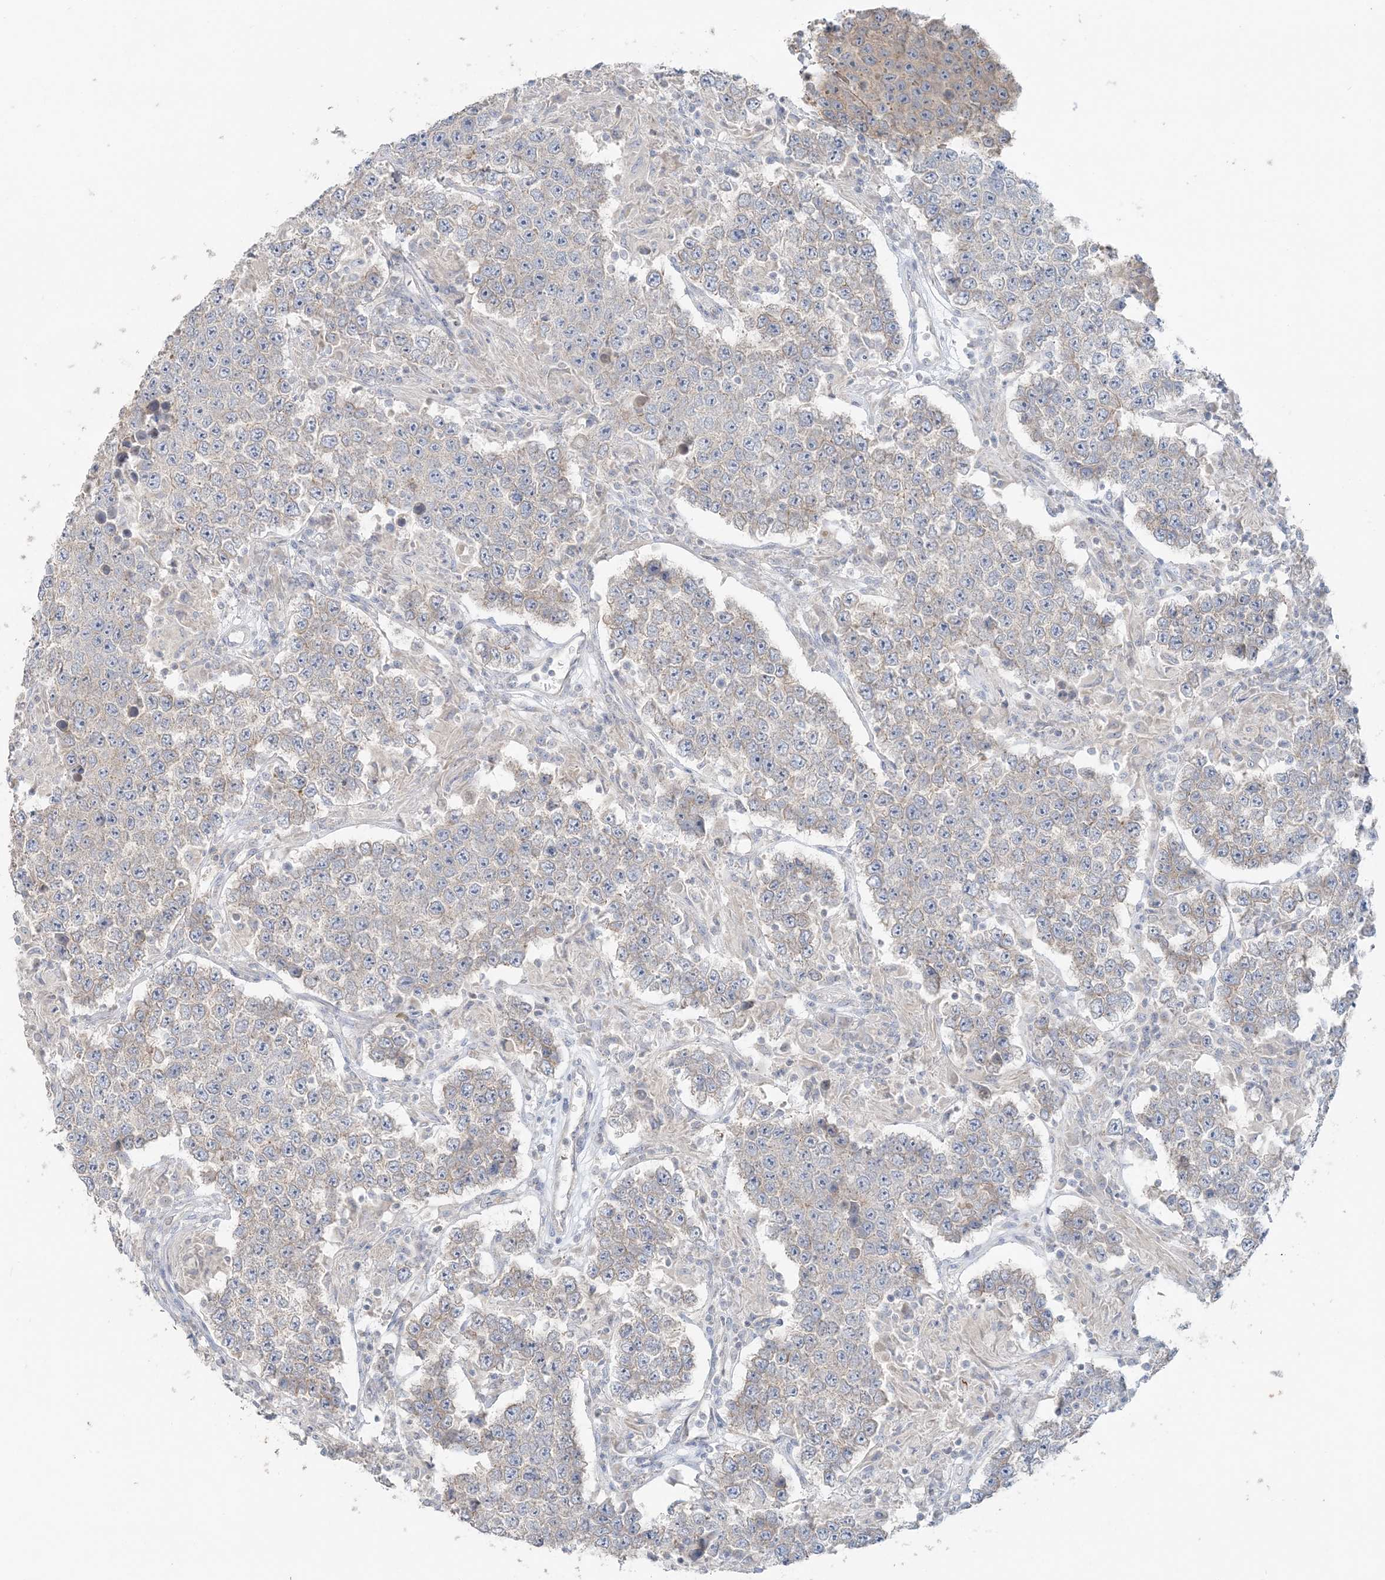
{"staining": {"intensity": "negative", "quantity": "none", "location": "none"}, "tissue": "testis cancer", "cell_type": "Tumor cells", "image_type": "cancer", "snomed": [{"axis": "morphology", "description": "Normal tissue, NOS"}, {"axis": "morphology", "description": "Urothelial carcinoma, High grade"}, {"axis": "morphology", "description": "Seminoma, NOS"}, {"axis": "morphology", "description": "Carcinoma, Embryonal, NOS"}, {"axis": "topography", "description": "Urinary bladder"}, {"axis": "topography", "description": "Testis"}], "caption": "Protein analysis of testis embryonal carcinoma shows no significant positivity in tumor cells. Brightfield microscopy of immunohistochemistry (IHC) stained with DAB (brown) and hematoxylin (blue), captured at high magnification.", "gene": "TBC1D5", "patient": {"sex": "male", "age": 41}}